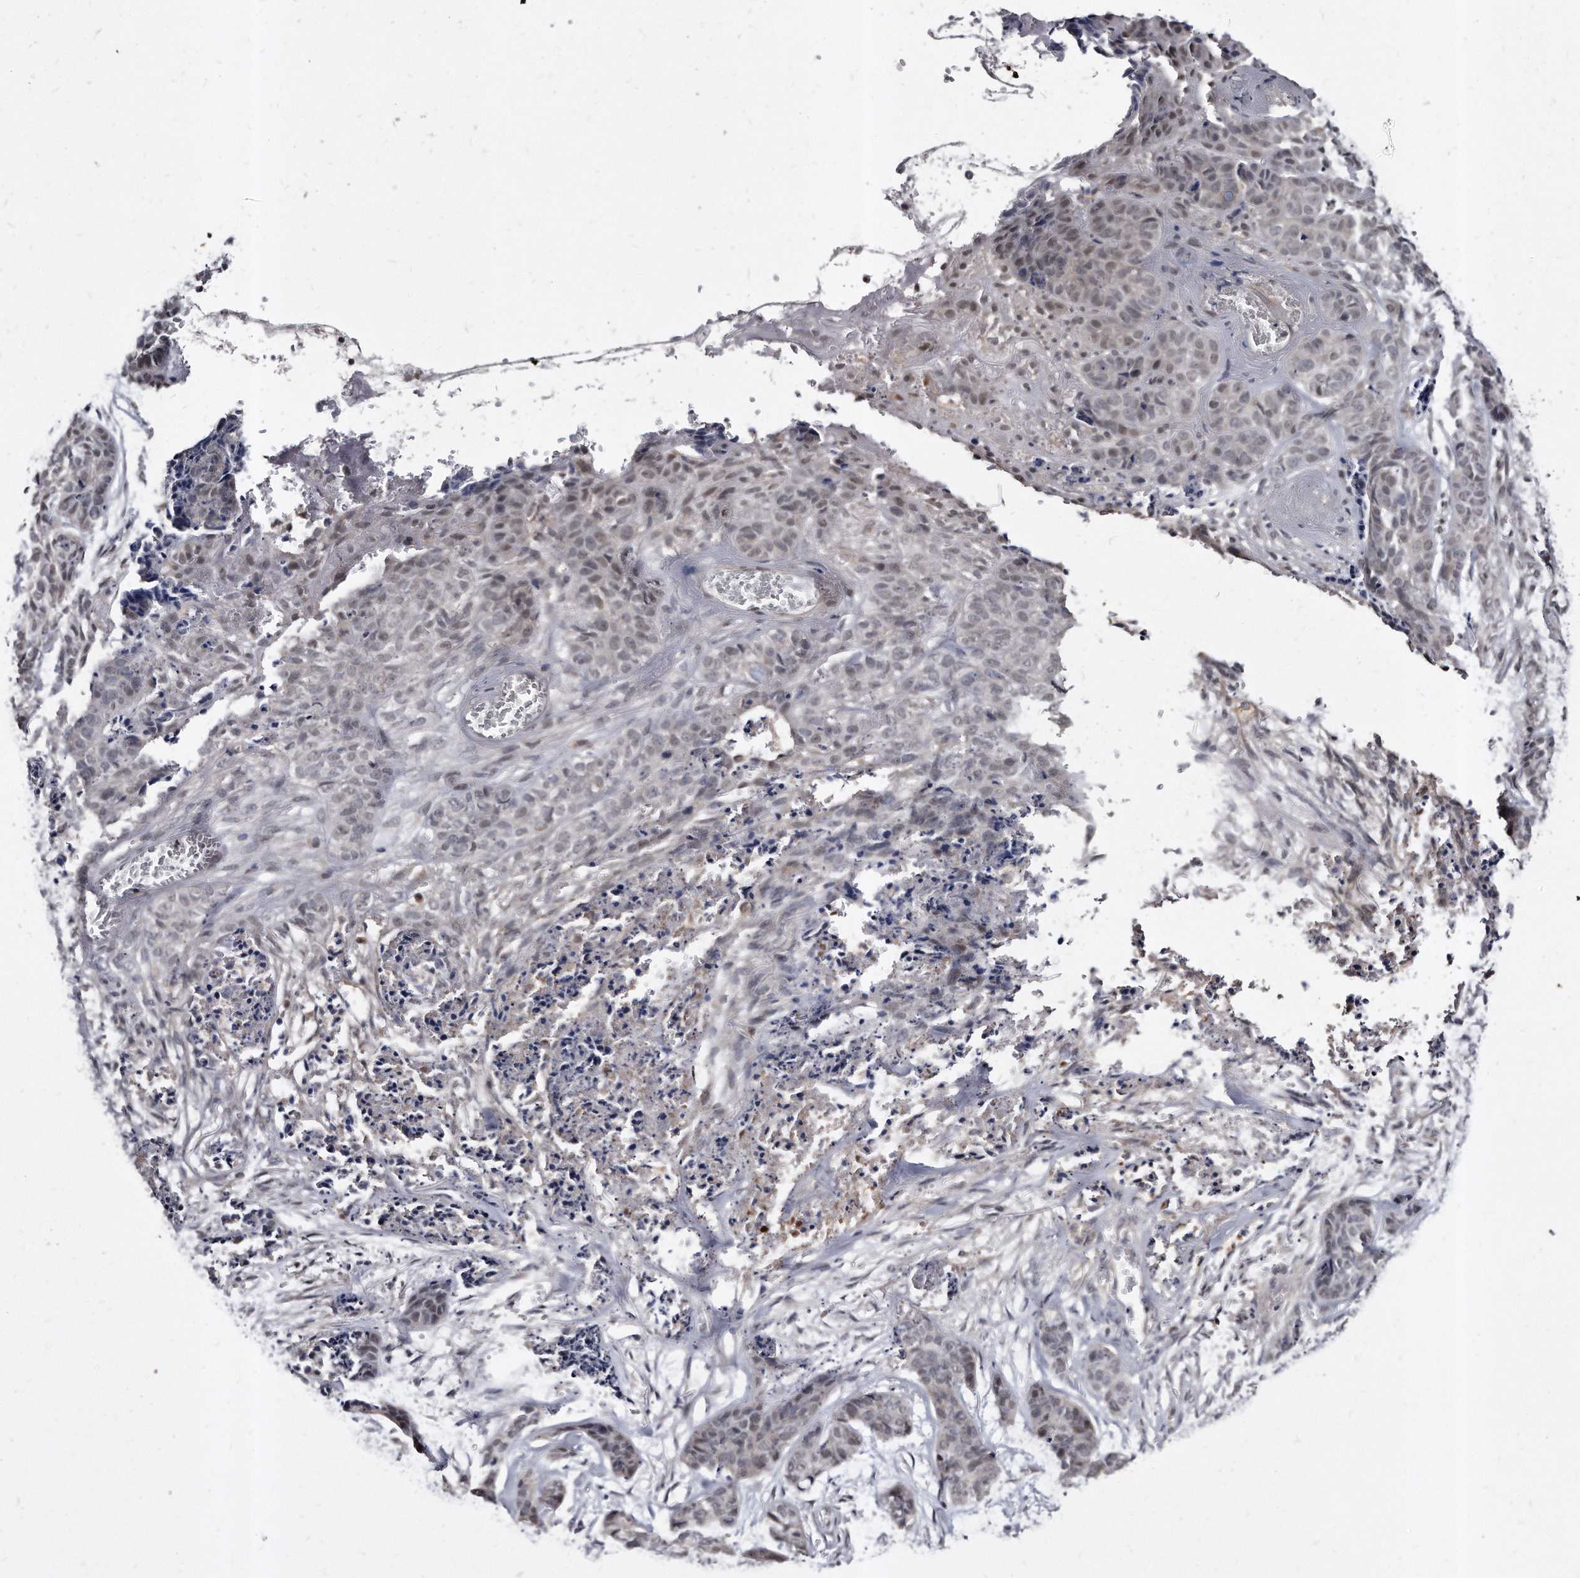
{"staining": {"intensity": "negative", "quantity": "none", "location": "none"}, "tissue": "skin cancer", "cell_type": "Tumor cells", "image_type": "cancer", "snomed": [{"axis": "morphology", "description": "Basal cell carcinoma"}, {"axis": "topography", "description": "Skin"}], "caption": "A histopathology image of skin basal cell carcinoma stained for a protein exhibits no brown staining in tumor cells.", "gene": "KLHDC3", "patient": {"sex": "female", "age": 64}}